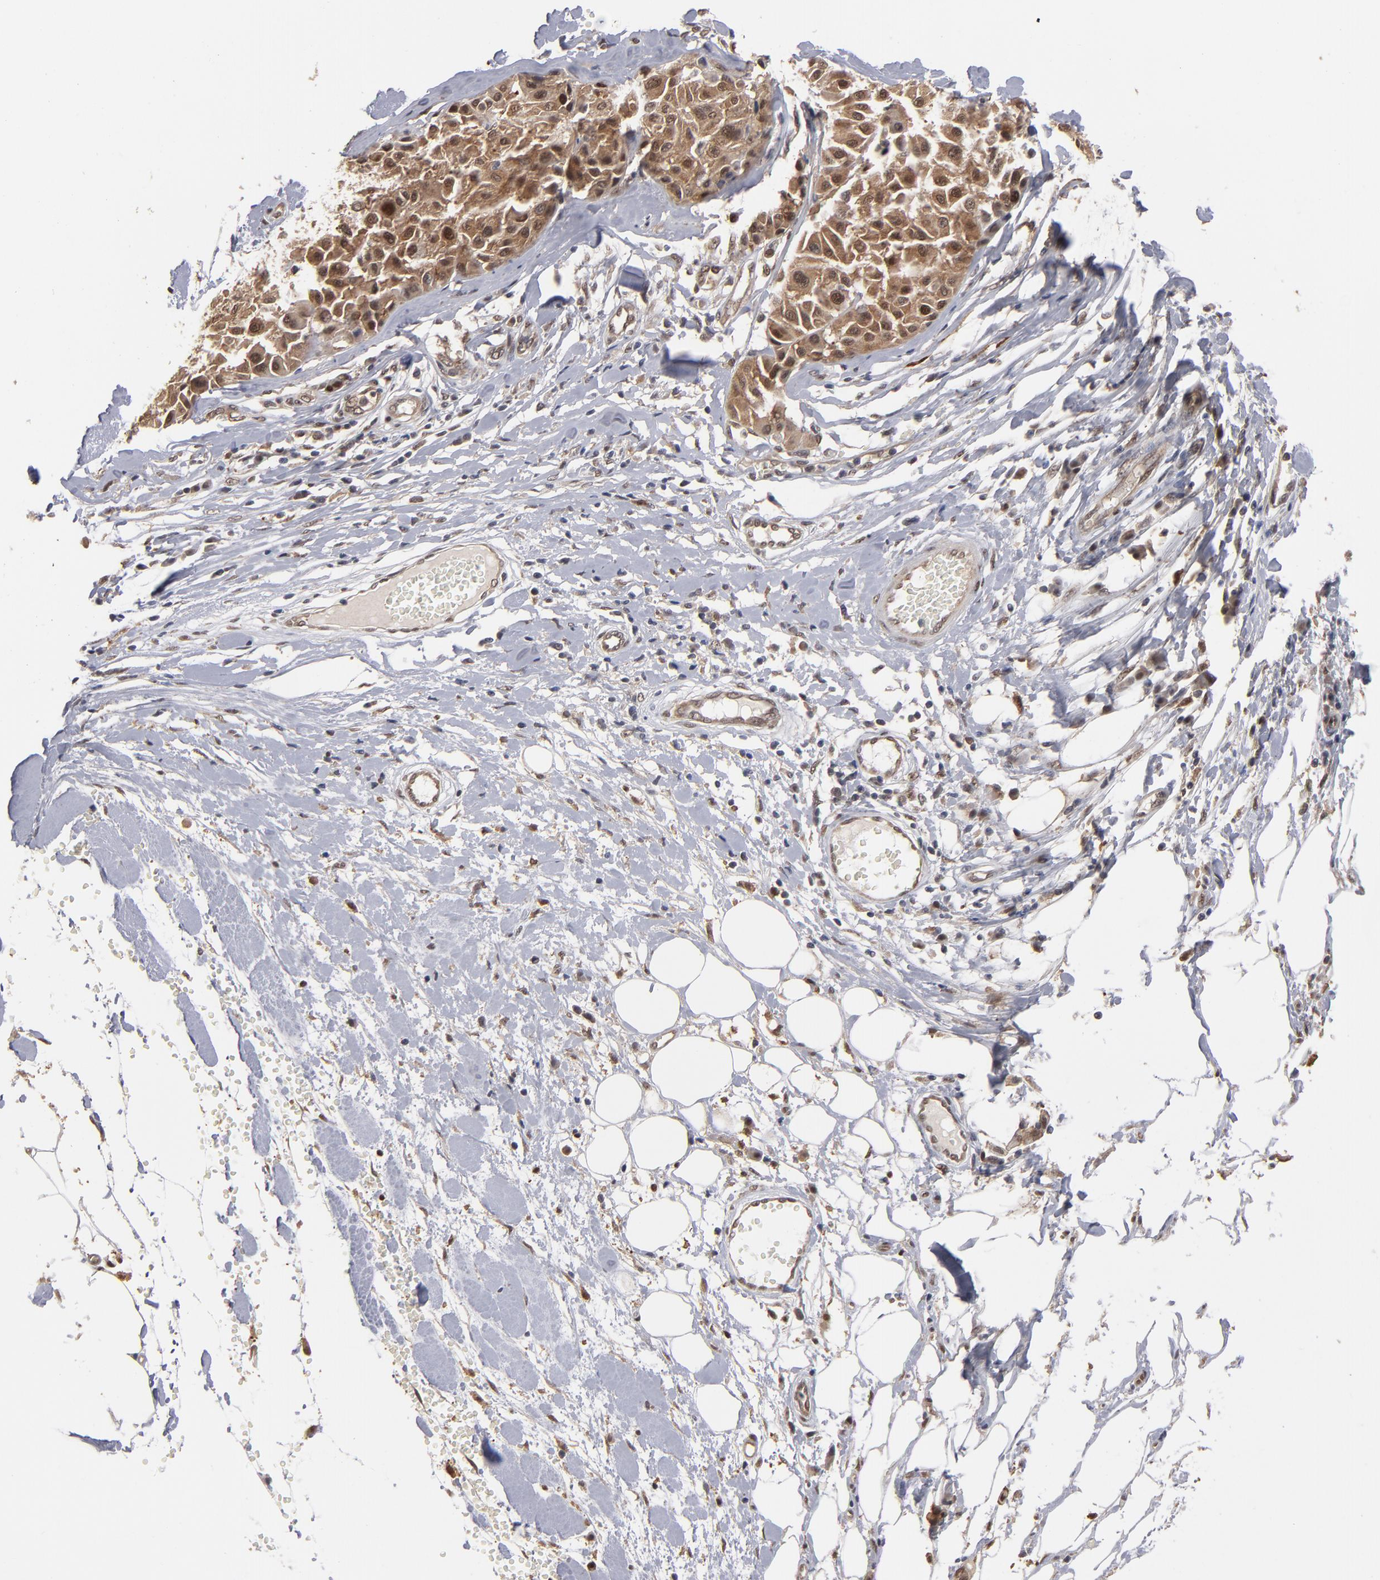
{"staining": {"intensity": "moderate", "quantity": ">75%", "location": "cytoplasmic/membranous,nuclear"}, "tissue": "melanoma", "cell_type": "Tumor cells", "image_type": "cancer", "snomed": [{"axis": "morphology", "description": "Malignant melanoma, Metastatic site"}, {"axis": "topography", "description": "Soft tissue"}], "caption": "This histopathology image demonstrates immunohistochemistry staining of malignant melanoma (metastatic site), with medium moderate cytoplasmic/membranous and nuclear staining in about >75% of tumor cells.", "gene": "HUWE1", "patient": {"sex": "male", "age": 41}}